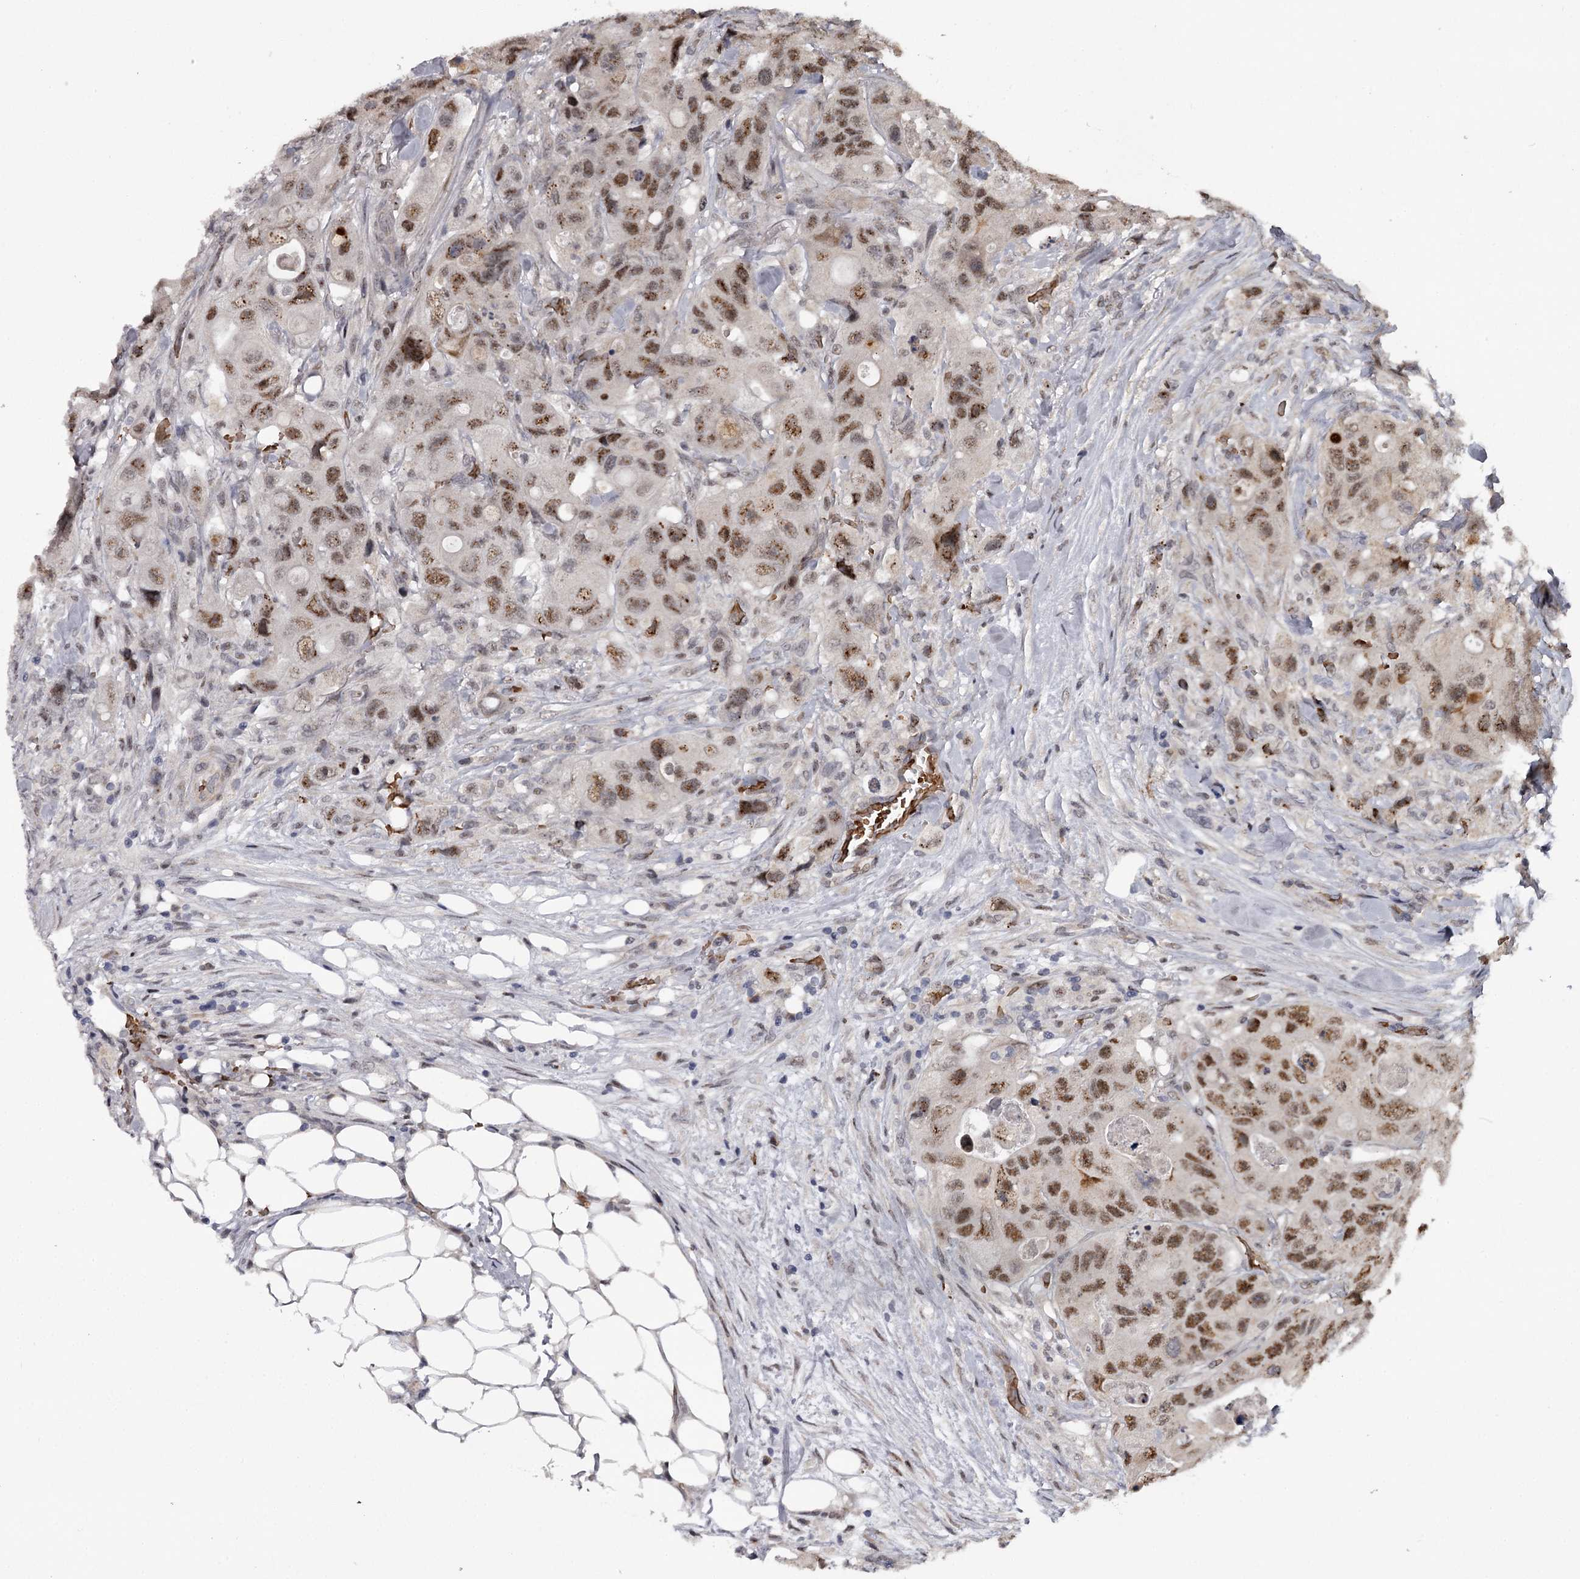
{"staining": {"intensity": "moderate", "quantity": ">75%", "location": "nuclear"}, "tissue": "colorectal cancer", "cell_type": "Tumor cells", "image_type": "cancer", "snomed": [{"axis": "morphology", "description": "Adenocarcinoma, NOS"}, {"axis": "topography", "description": "Colon"}], "caption": "This photomicrograph displays immunohistochemistry staining of adenocarcinoma (colorectal), with medium moderate nuclear expression in approximately >75% of tumor cells.", "gene": "RNF44", "patient": {"sex": "female", "age": 46}}